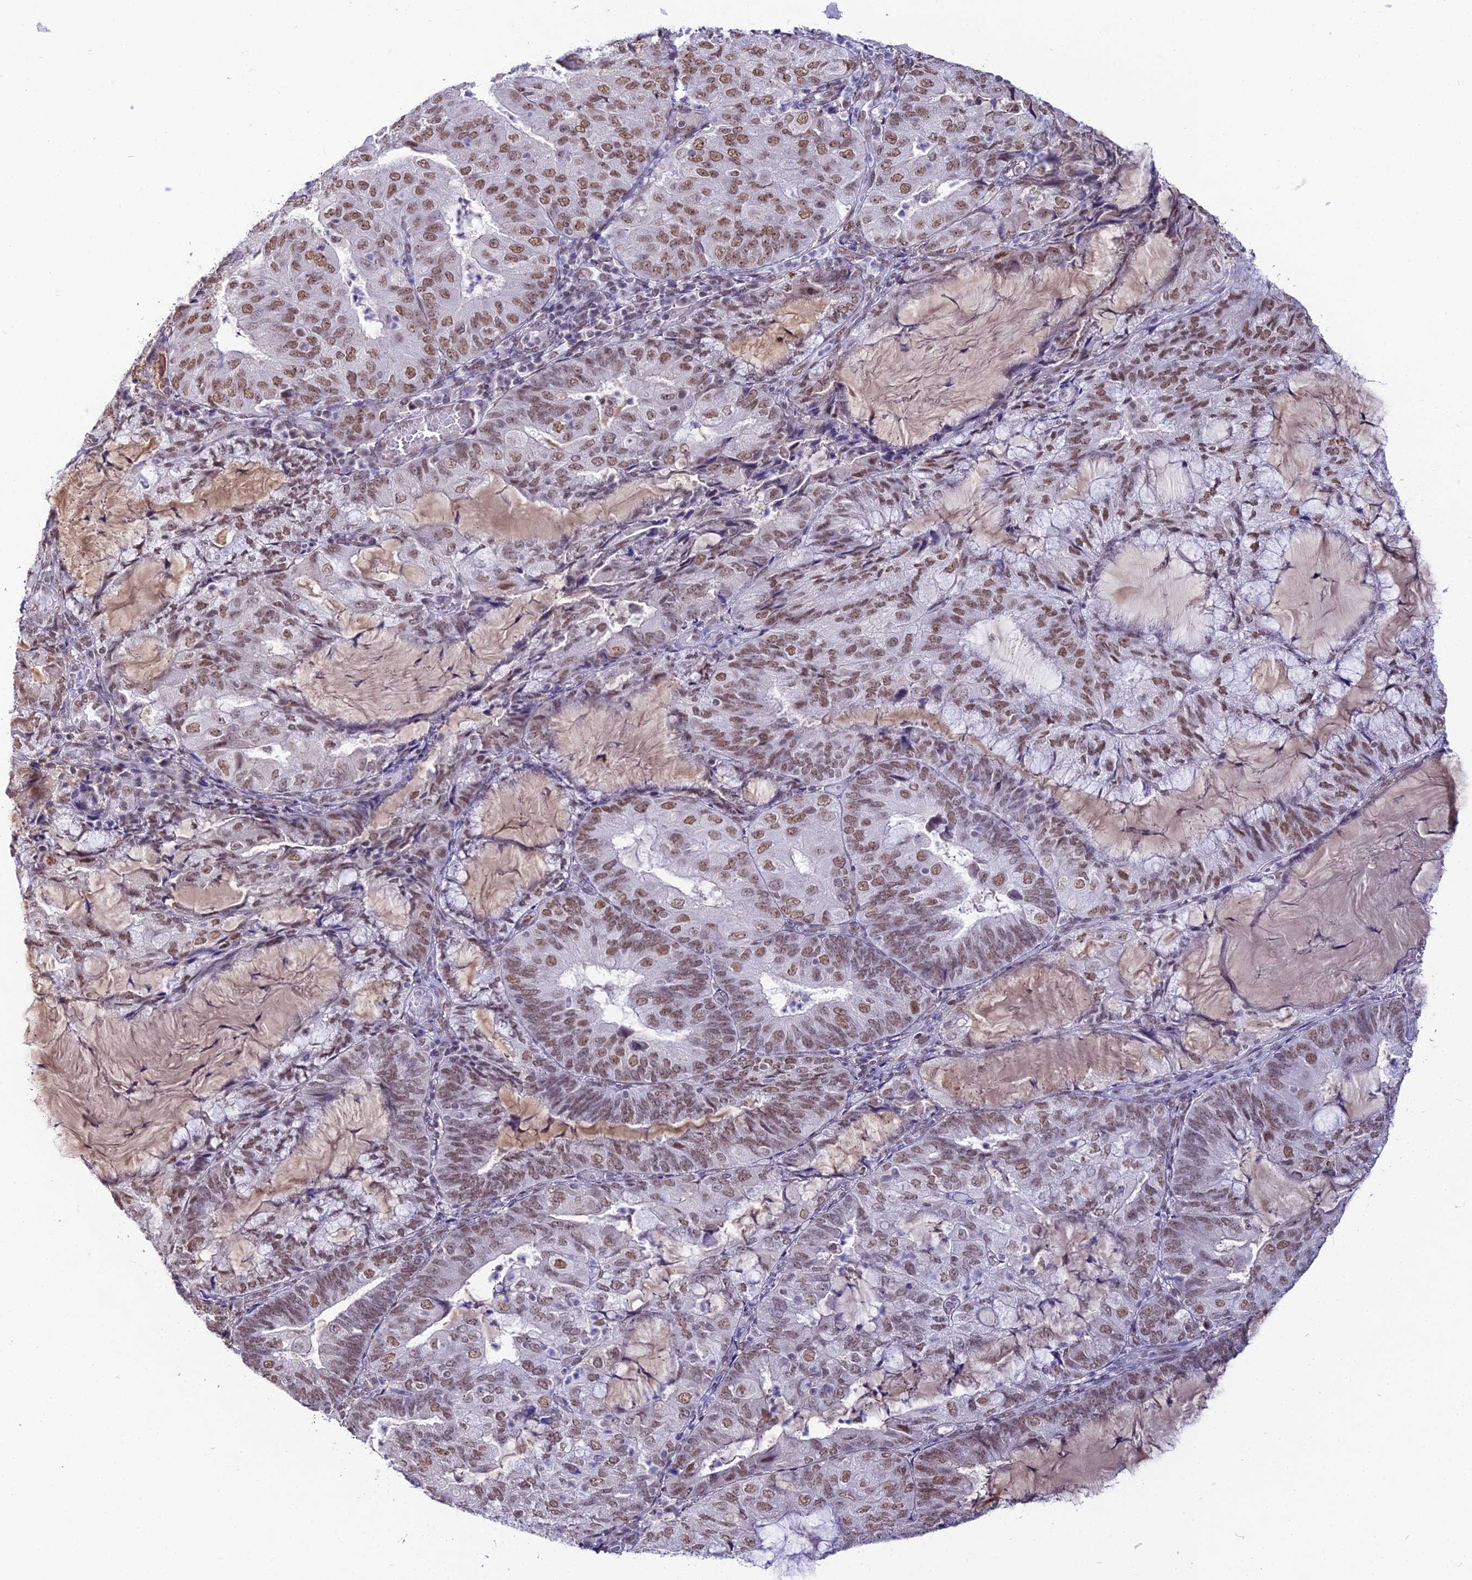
{"staining": {"intensity": "moderate", "quantity": ">75%", "location": "nuclear"}, "tissue": "endometrial cancer", "cell_type": "Tumor cells", "image_type": "cancer", "snomed": [{"axis": "morphology", "description": "Adenocarcinoma, NOS"}, {"axis": "topography", "description": "Endometrium"}], "caption": "High-magnification brightfield microscopy of endometrial cancer stained with DAB (brown) and counterstained with hematoxylin (blue). tumor cells exhibit moderate nuclear expression is identified in about>75% of cells.", "gene": "RBM12", "patient": {"sex": "female", "age": 81}}